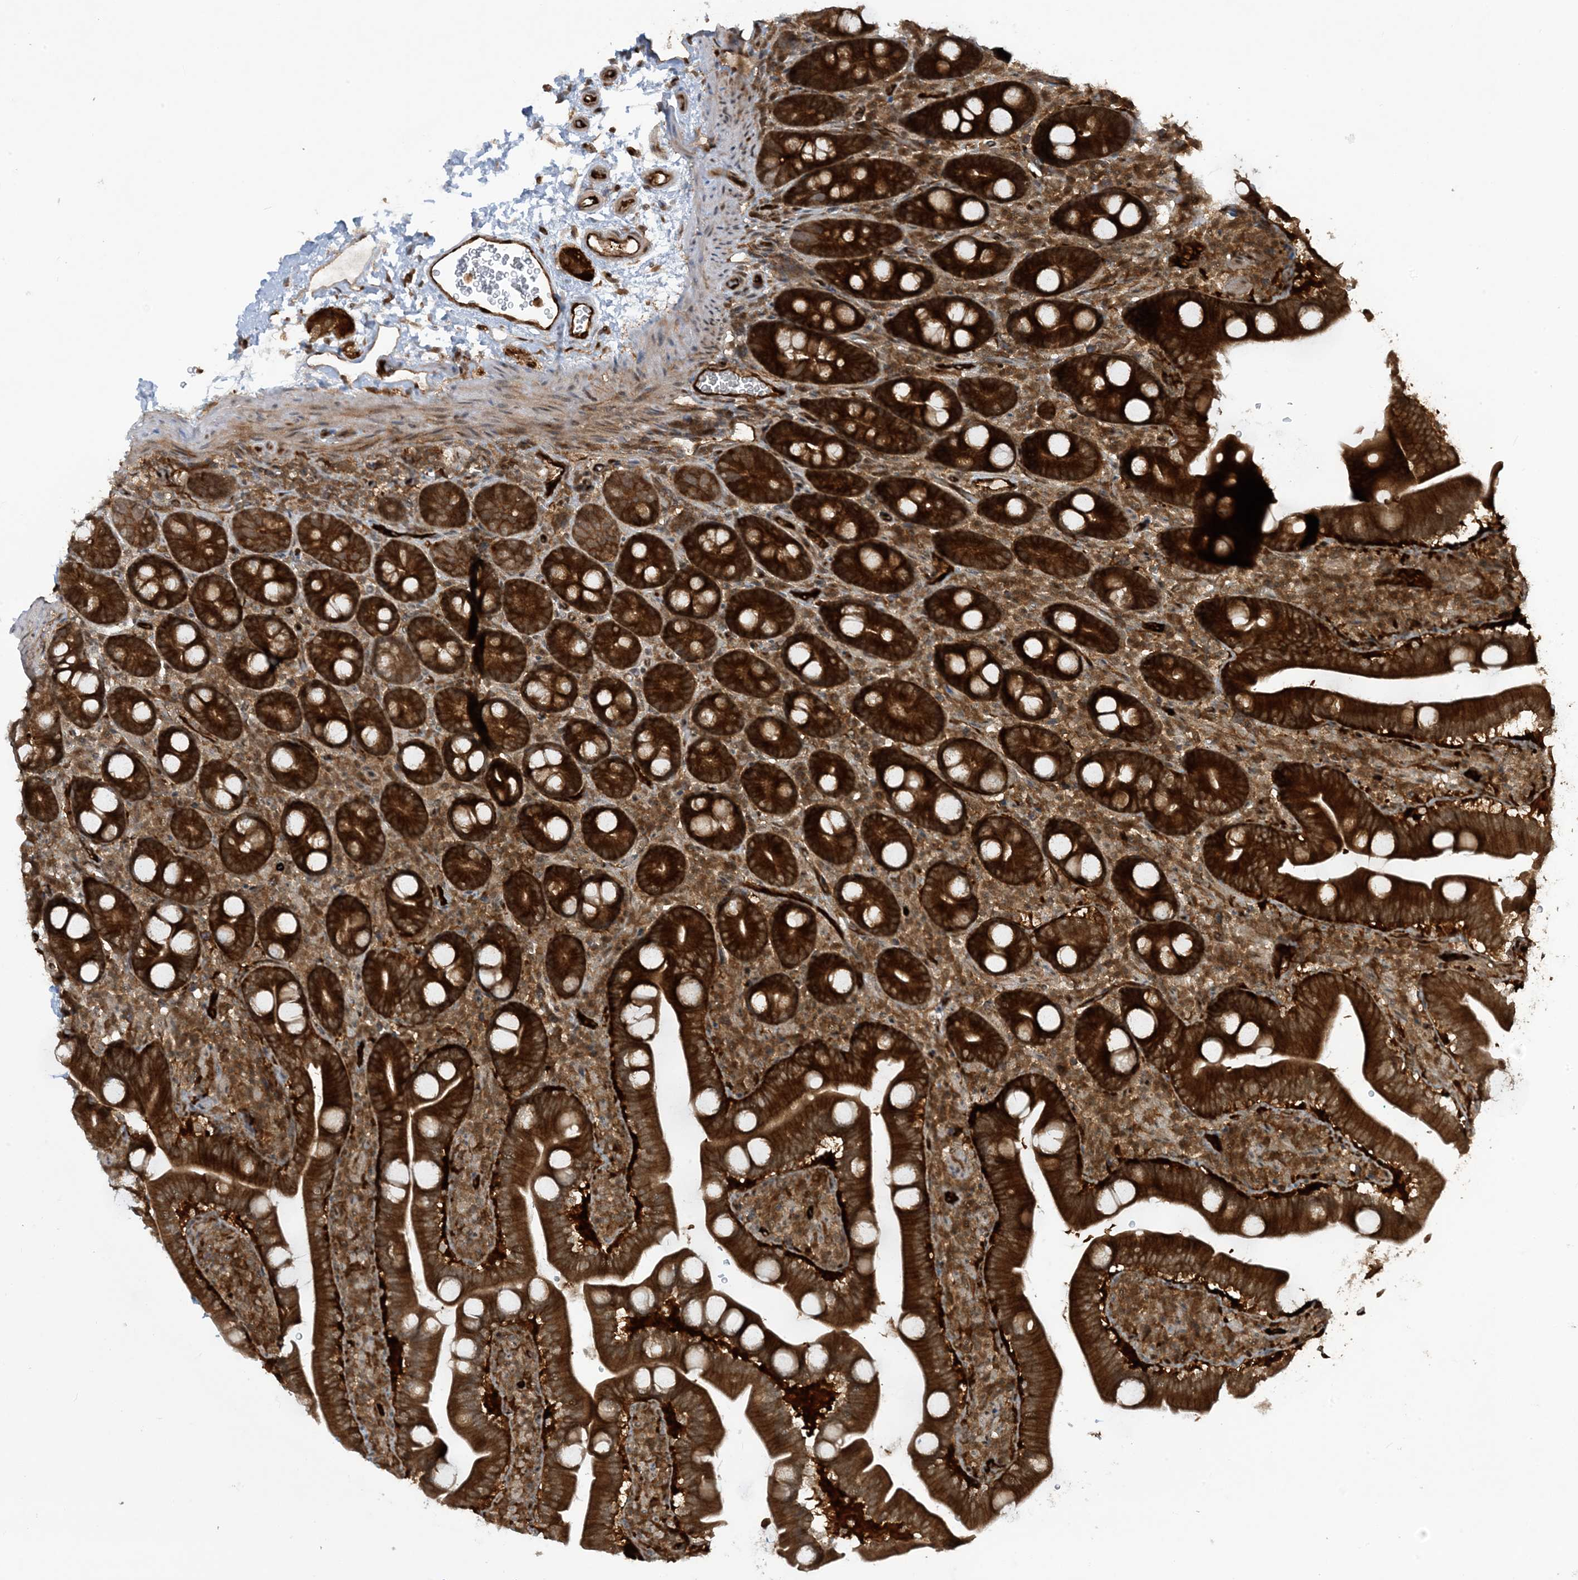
{"staining": {"intensity": "strong", "quantity": ">75%", "location": "cytoplasmic/membranous"}, "tissue": "duodenum", "cell_type": "Glandular cells", "image_type": "normal", "snomed": [{"axis": "morphology", "description": "Normal tissue, NOS"}, {"axis": "topography", "description": "Duodenum"}], "caption": "Approximately >75% of glandular cells in normal duodenum display strong cytoplasmic/membranous protein staining as visualized by brown immunohistochemical staining.", "gene": "CERT1", "patient": {"sex": "male", "age": 35}}